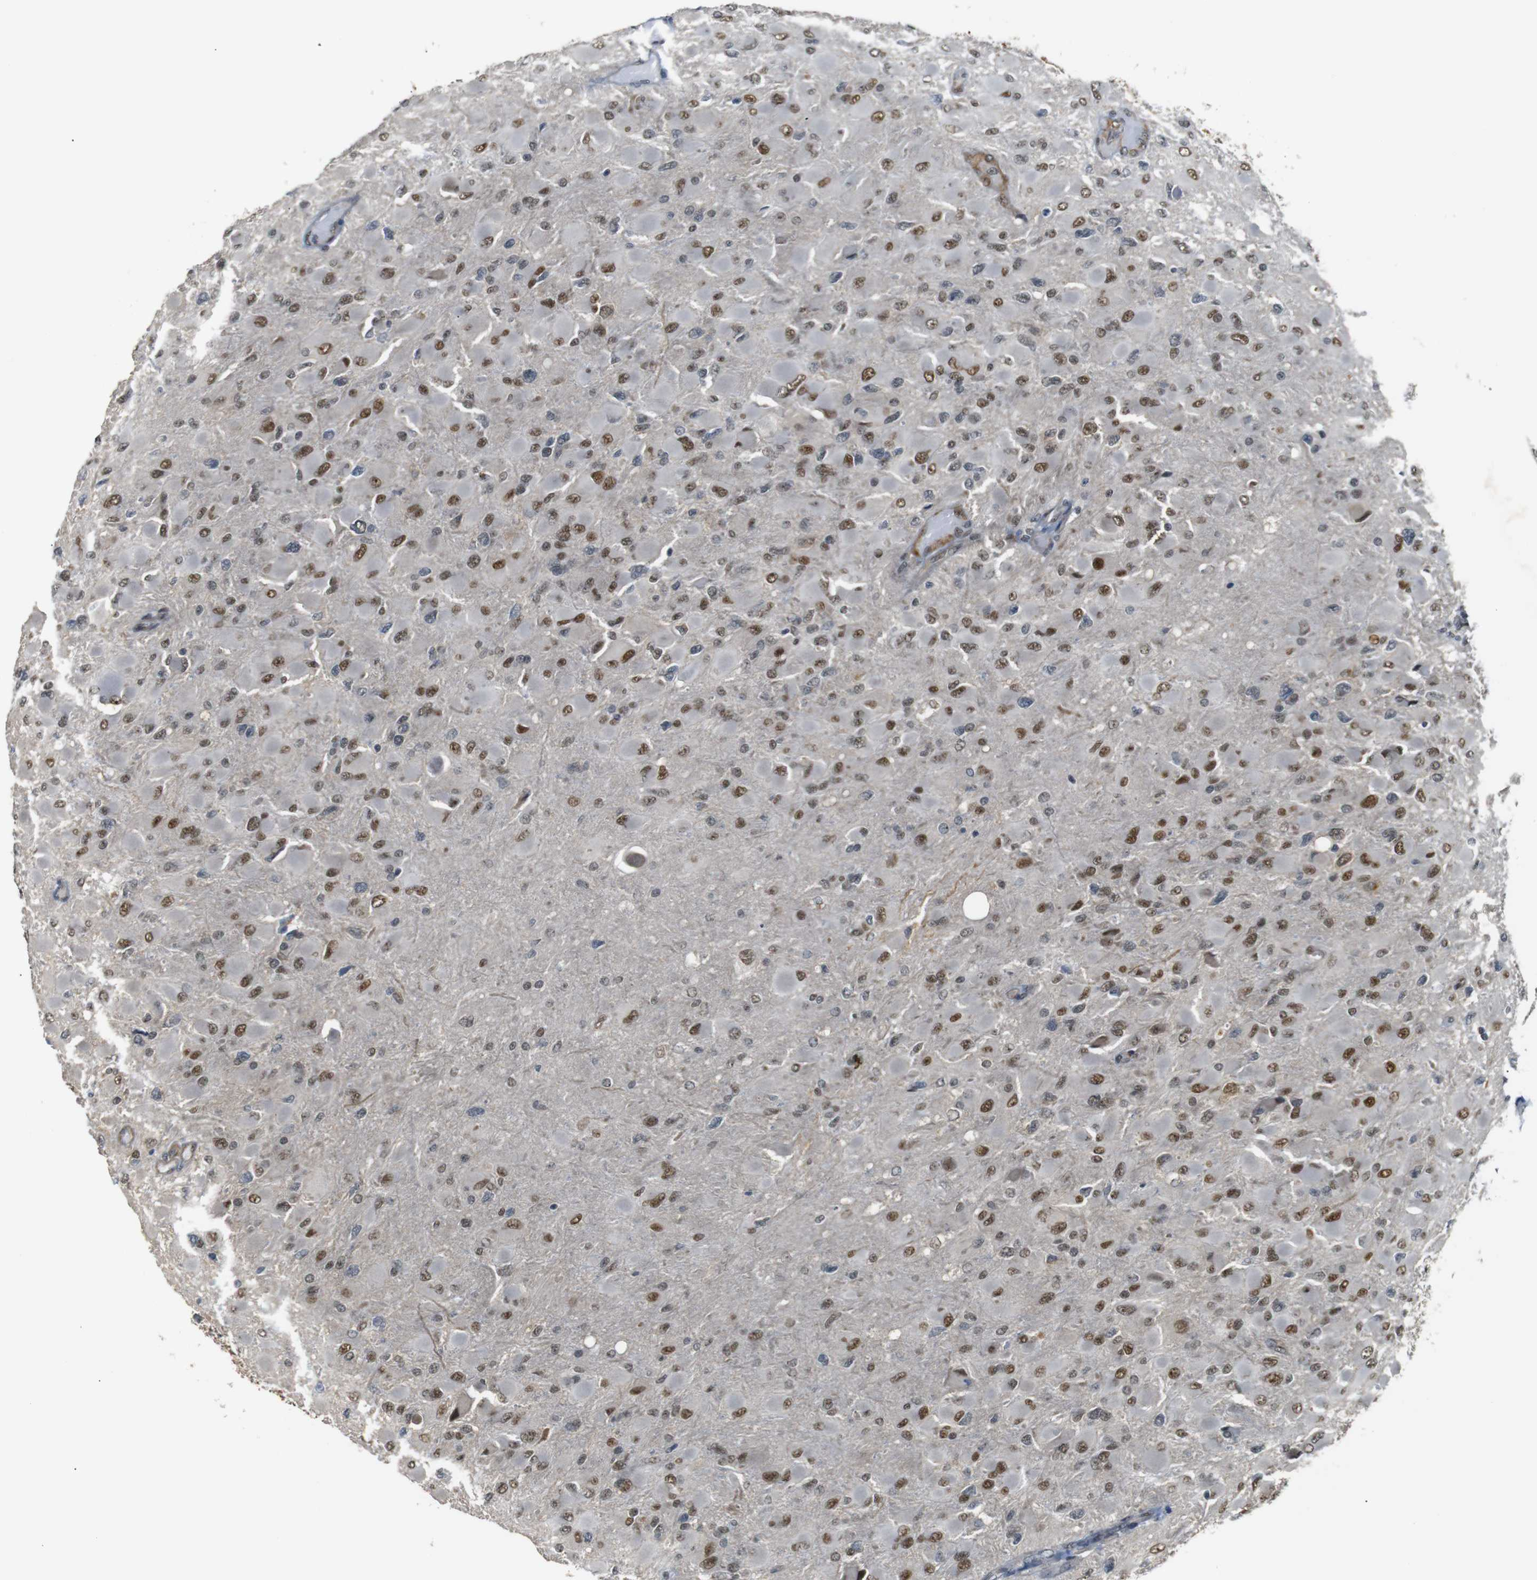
{"staining": {"intensity": "strong", "quantity": "25%-75%", "location": "nuclear"}, "tissue": "glioma", "cell_type": "Tumor cells", "image_type": "cancer", "snomed": [{"axis": "morphology", "description": "Glioma, malignant, High grade"}, {"axis": "topography", "description": "Cerebral cortex"}], "caption": "IHC of human high-grade glioma (malignant) reveals high levels of strong nuclear staining in about 25%-75% of tumor cells.", "gene": "PARN", "patient": {"sex": "female", "age": 36}}